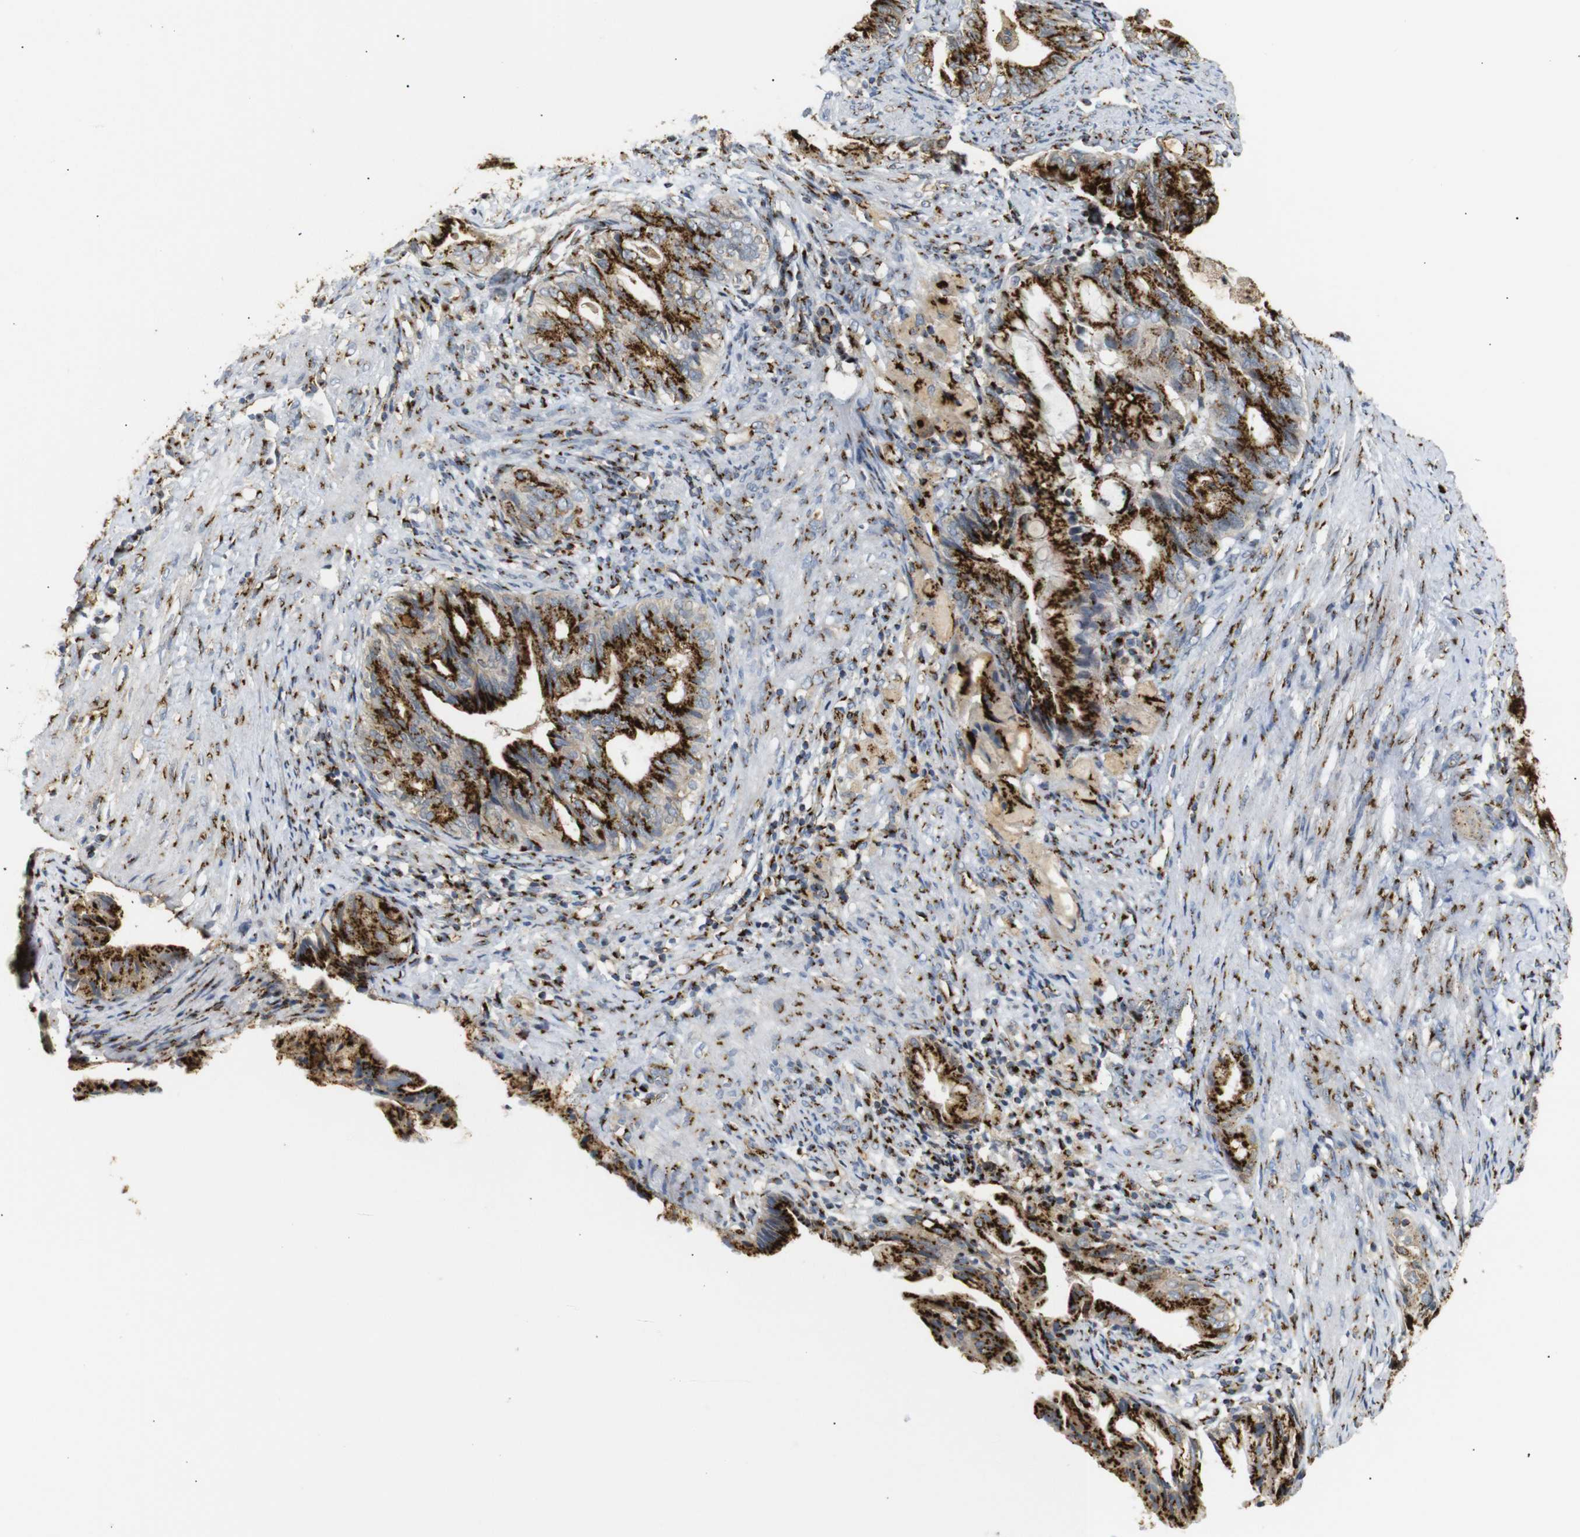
{"staining": {"intensity": "strong", "quantity": ">75%", "location": "cytoplasmic/membranous"}, "tissue": "endometrial cancer", "cell_type": "Tumor cells", "image_type": "cancer", "snomed": [{"axis": "morphology", "description": "Adenocarcinoma, NOS"}, {"axis": "topography", "description": "Endometrium"}], "caption": "Tumor cells reveal strong cytoplasmic/membranous expression in about >75% of cells in adenocarcinoma (endometrial).", "gene": "TGOLN2", "patient": {"sex": "female", "age": 86}}